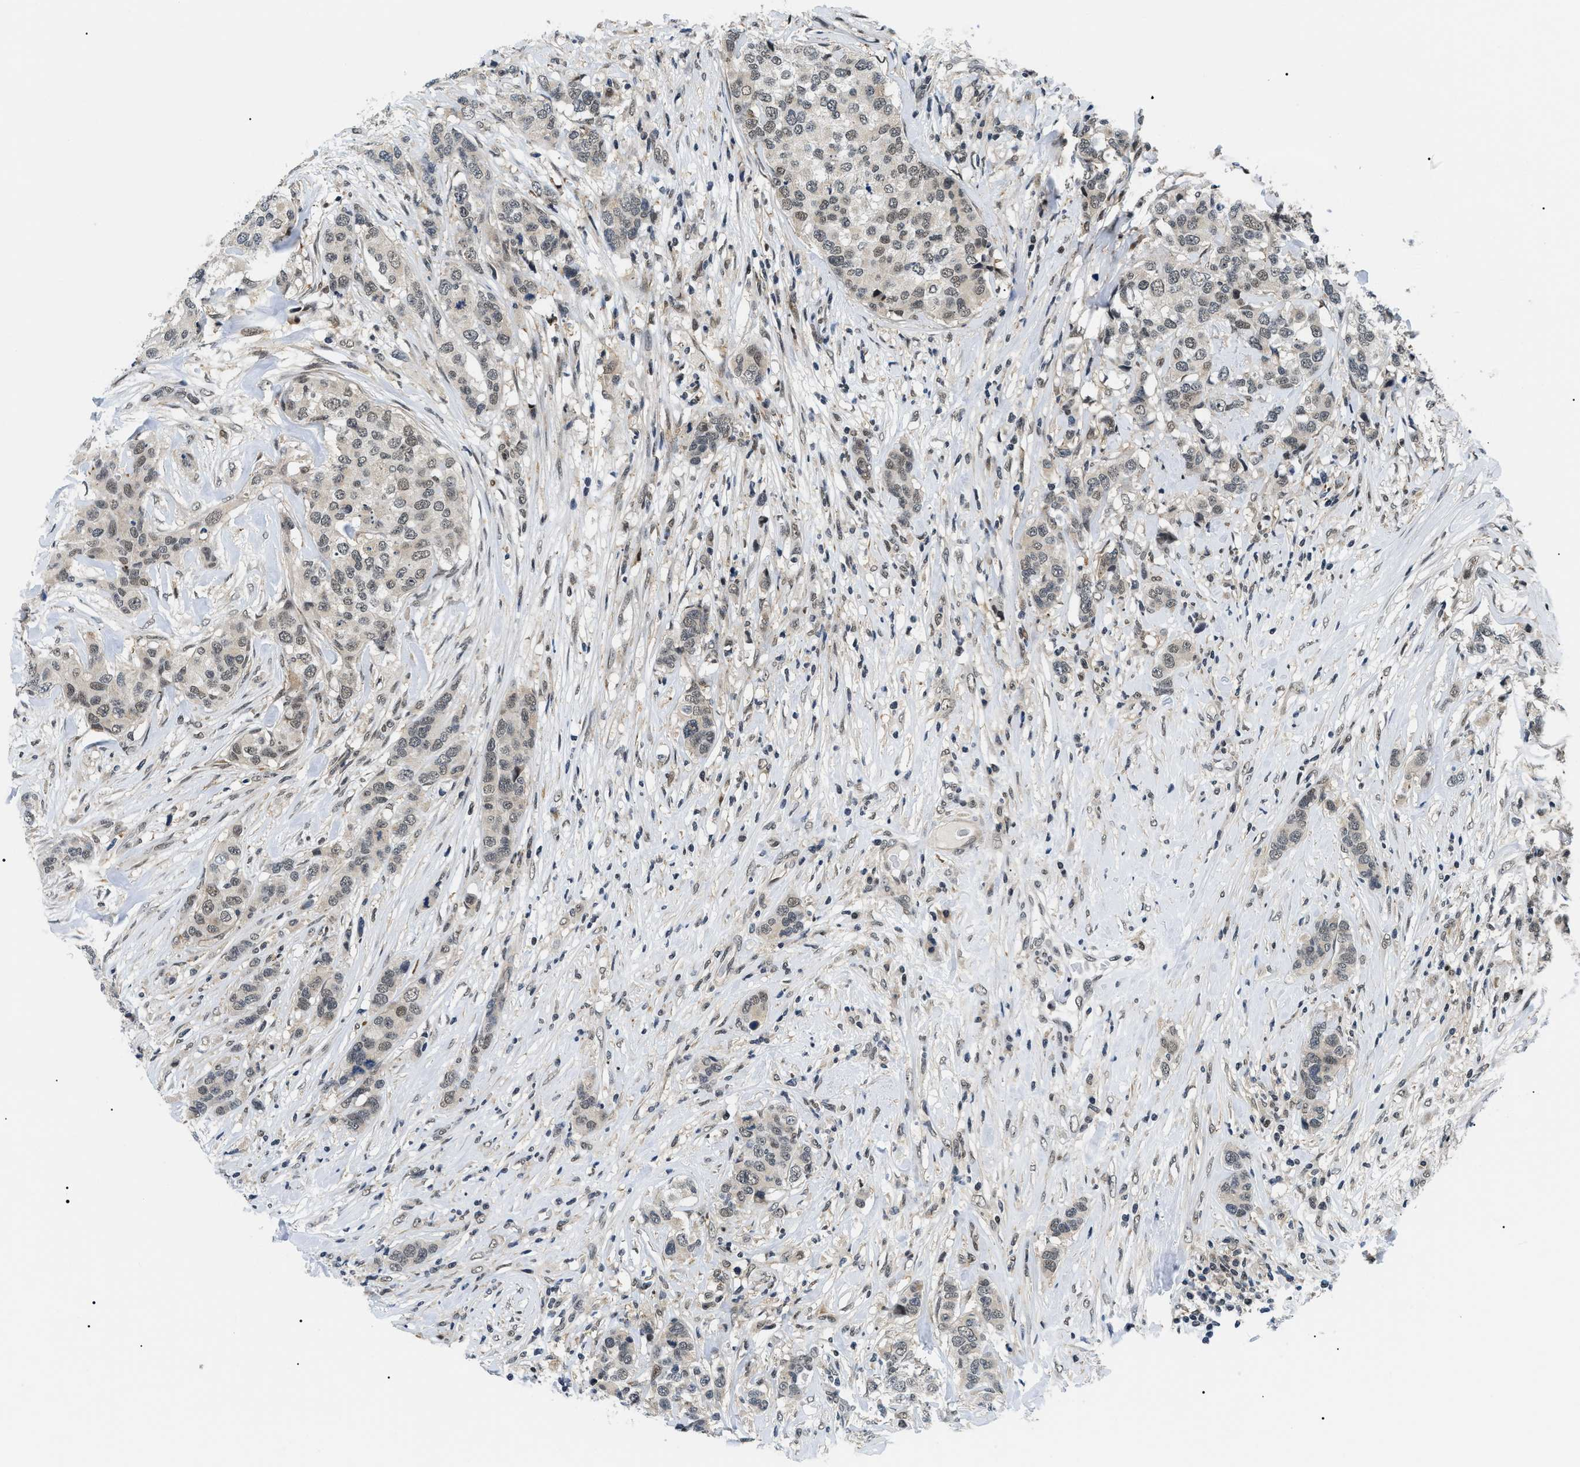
{"staining": {"intensity": "weak", "quantity": "<25%", "location": "cytoplasmic/membranous,nuclear"}, "tissue": "breast cancer", "cell_type": "Tumor cells", "image_type": "cancer", "snomed": [{"axis": "morphology", "description": "Lobular carcinoma"}, {"axis": "topography", "description": "Breast"}], "caption": "This is an IHC micrograph of human breast cancer (lobular carcinoma). There is no staining in tumor cells.", "gene": "RBM15", "patient": {"sex": "female", "age": 59}}